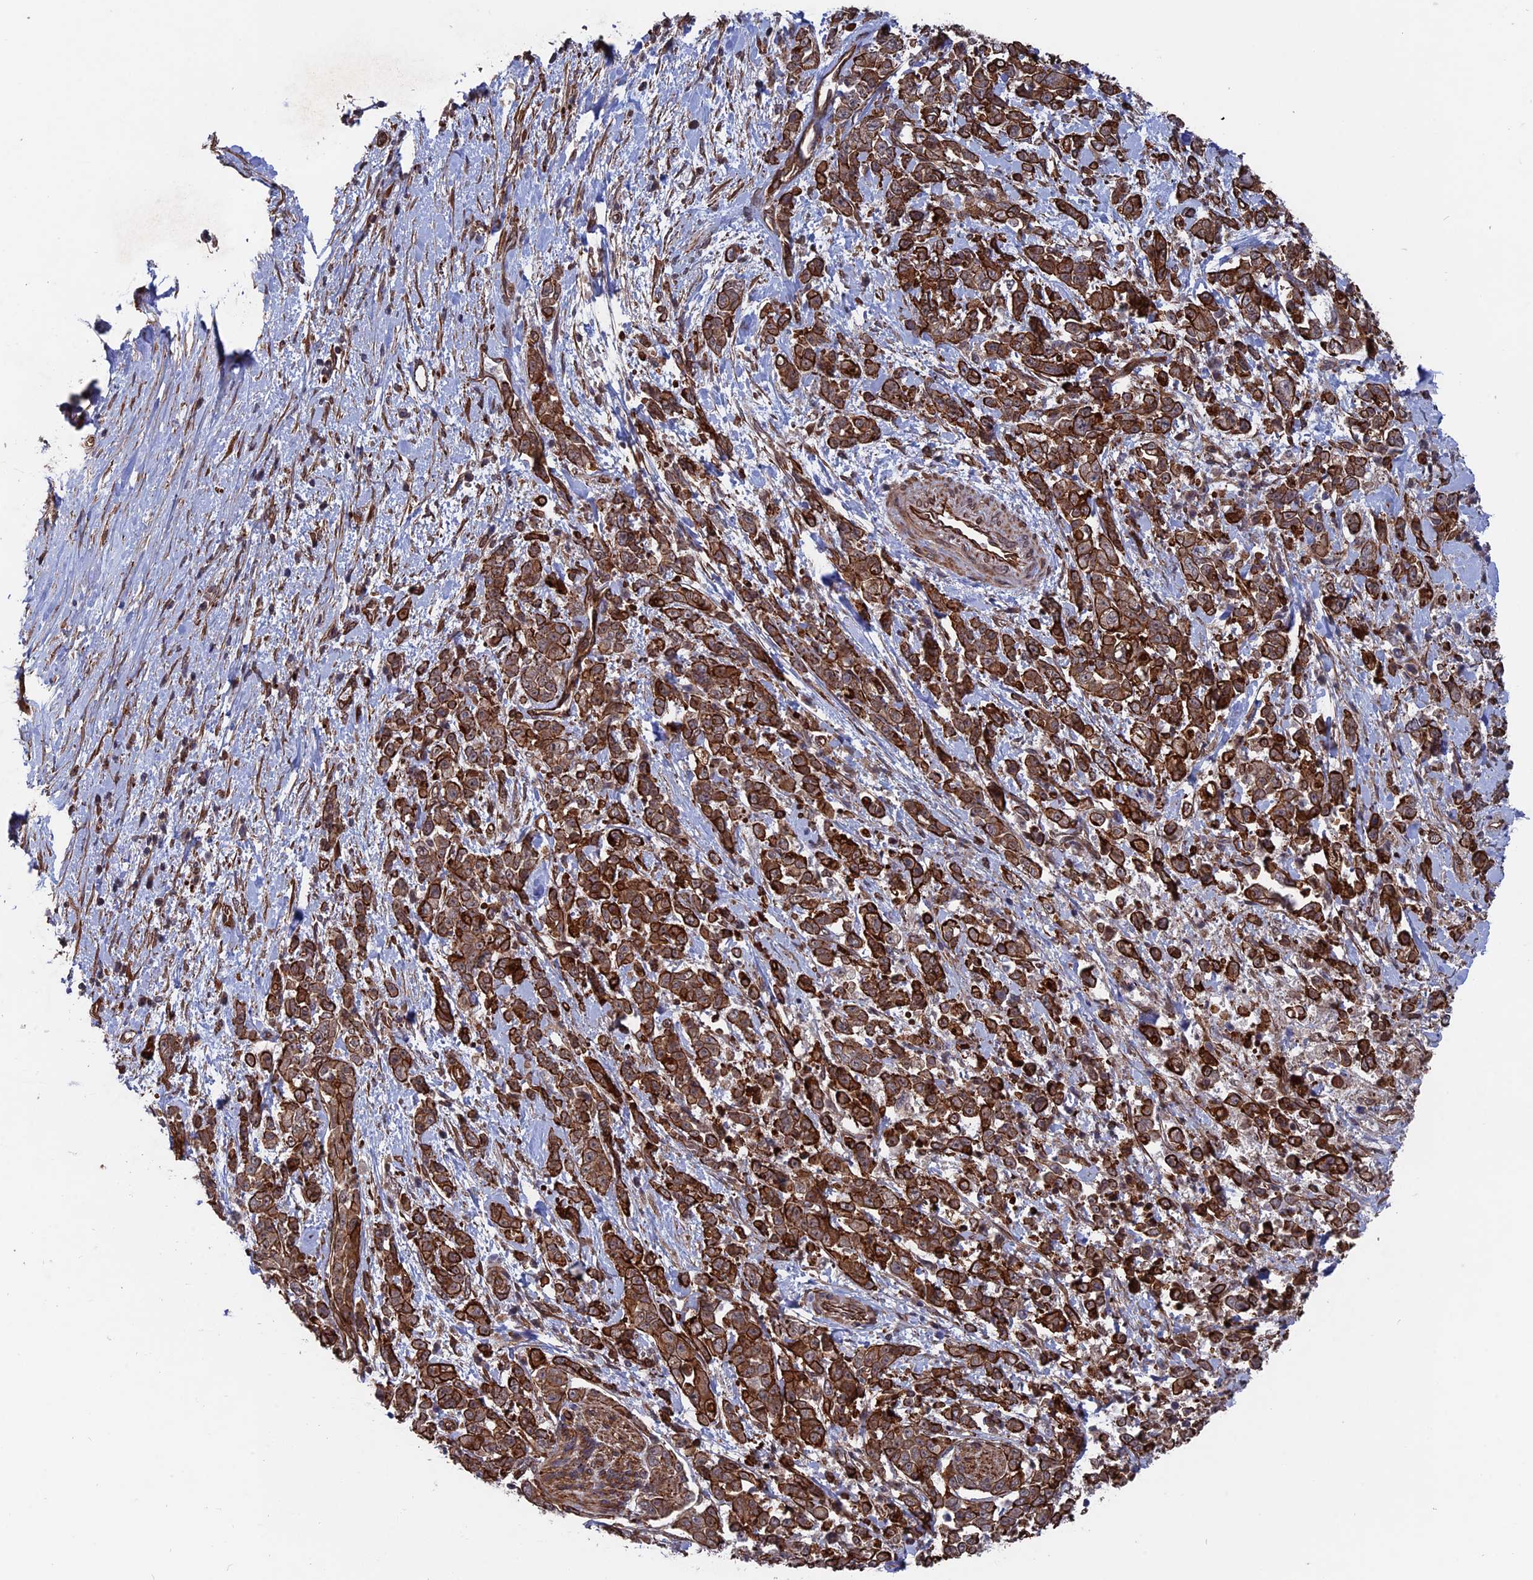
{"staining": {"intensity": "strong", "quantity": ">75%", "location": "cytoplasmic/membranous"}, "tissue": "pancreatic cancer", "cell_type": "Tumor cells", "image_type": "cancer", "snomed": [{"axis": "morphology", "description": "Normal tissue, NOS"}, {"axis": "morphology", "description": "Adenocarcinoma, NOS"}, {"axis": "topography", "description": "Pancreas"}], "caption": "A brown stain labels strong cytoplasmic/membranous positivity of a protein in human pancreatic cancer (adenocarcinoma) tumor cells.", "gene": "NOSIP", "patient": {"sex": "female", "age": 64}}